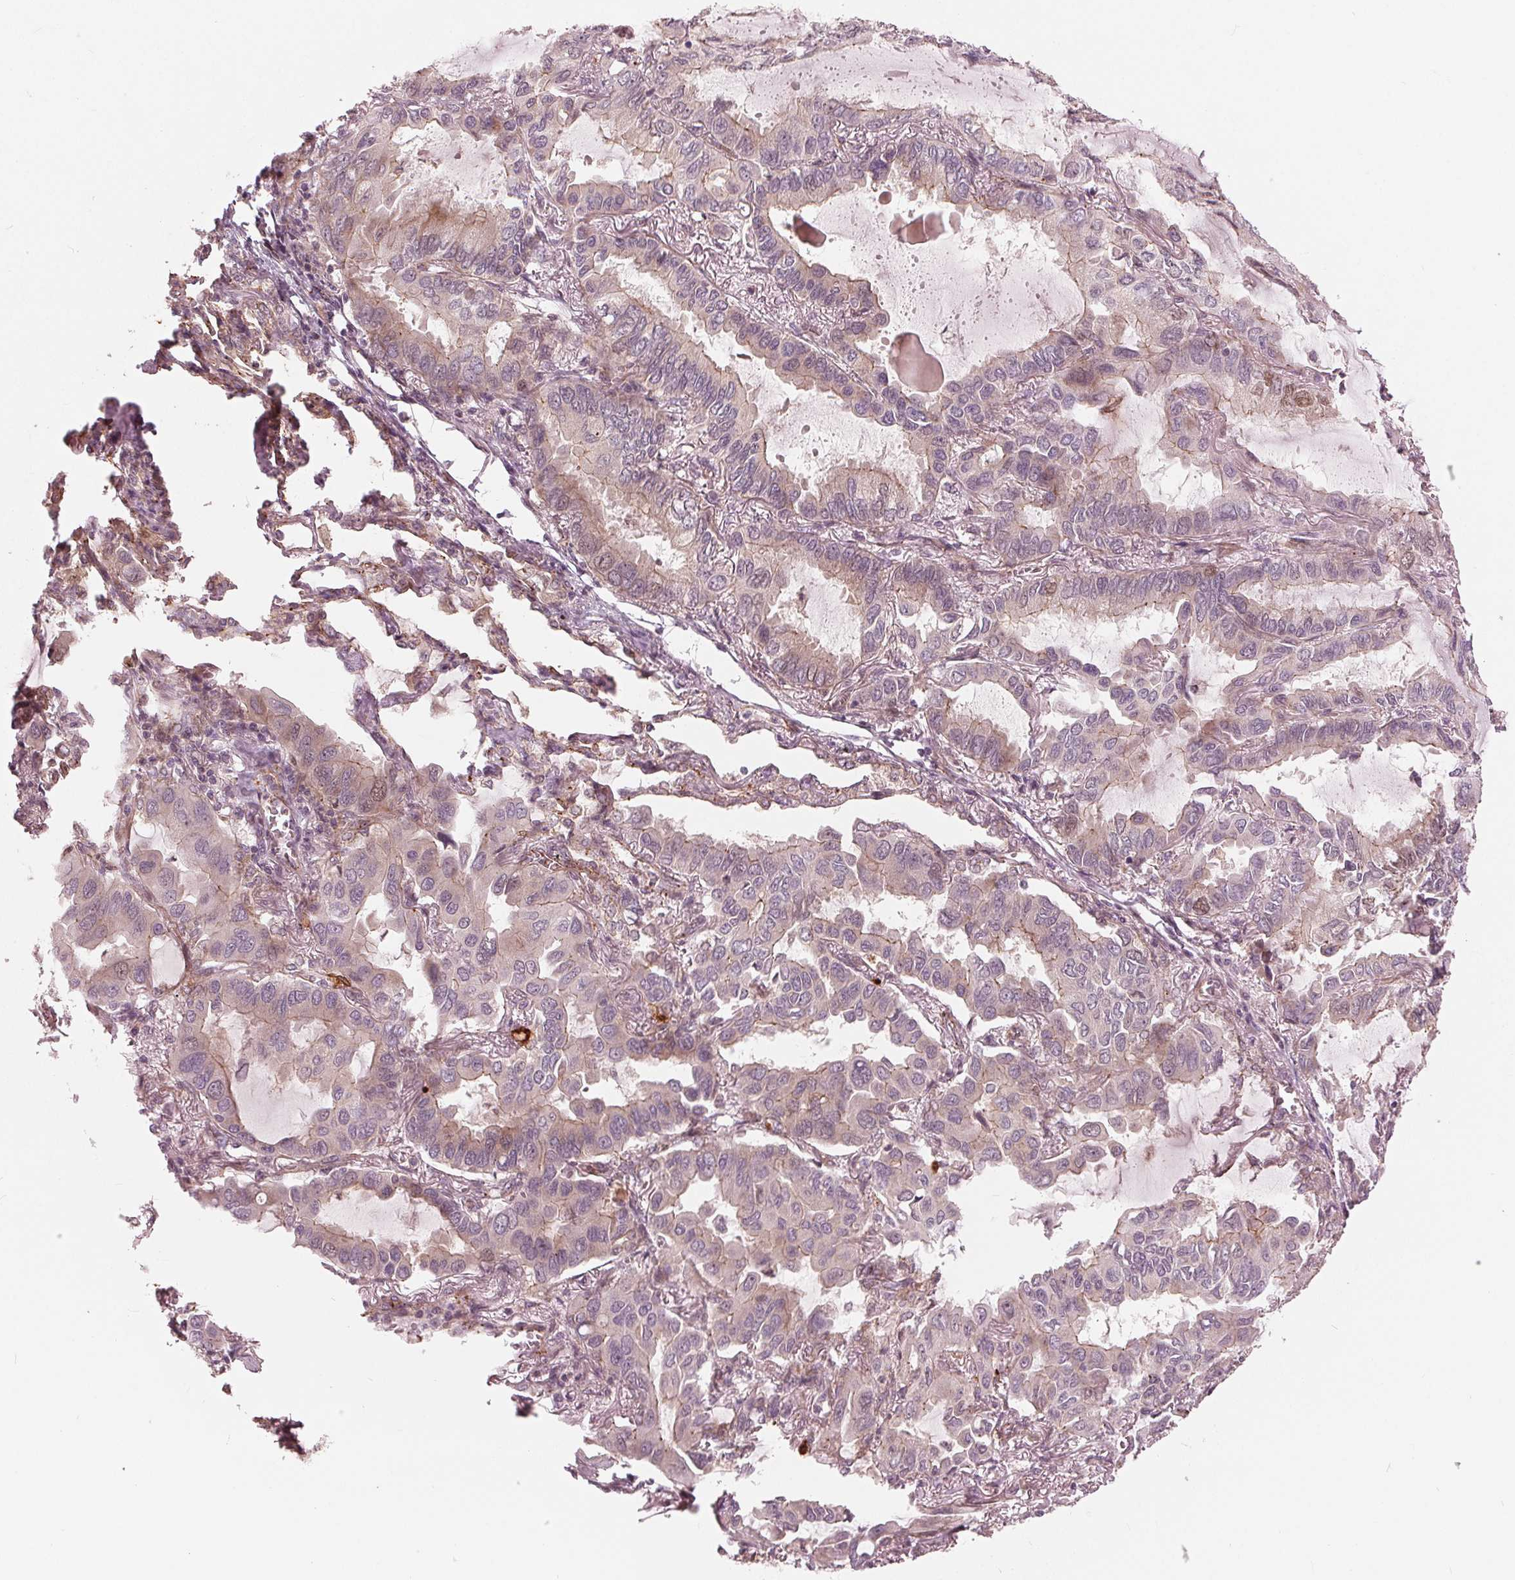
{"staining": {"intensity": "moderate", "quantity": "<25%", "location": "cytoplasmic/membranous"}, "tissue": "lung cancer", "cell_type": "Tumor cells", "image_type": "cancer", "snomed": [{"axis": "morphology", "description": "Adenocarcinoma, NOS"}, {"axis": "topography", "description": "Lung"}], "caption": "Immunohistochemical staining of human adenocarcinoma (lung) demonstrates low levels of moderate cytoplasmic/membranous protein staining in approximately <25% of tumor cells. (DAB IHC, brown staining for protein, blue staining for nuclei).", "gene": "TXNIP", "patient": {"sex": "male", "age": 64}}